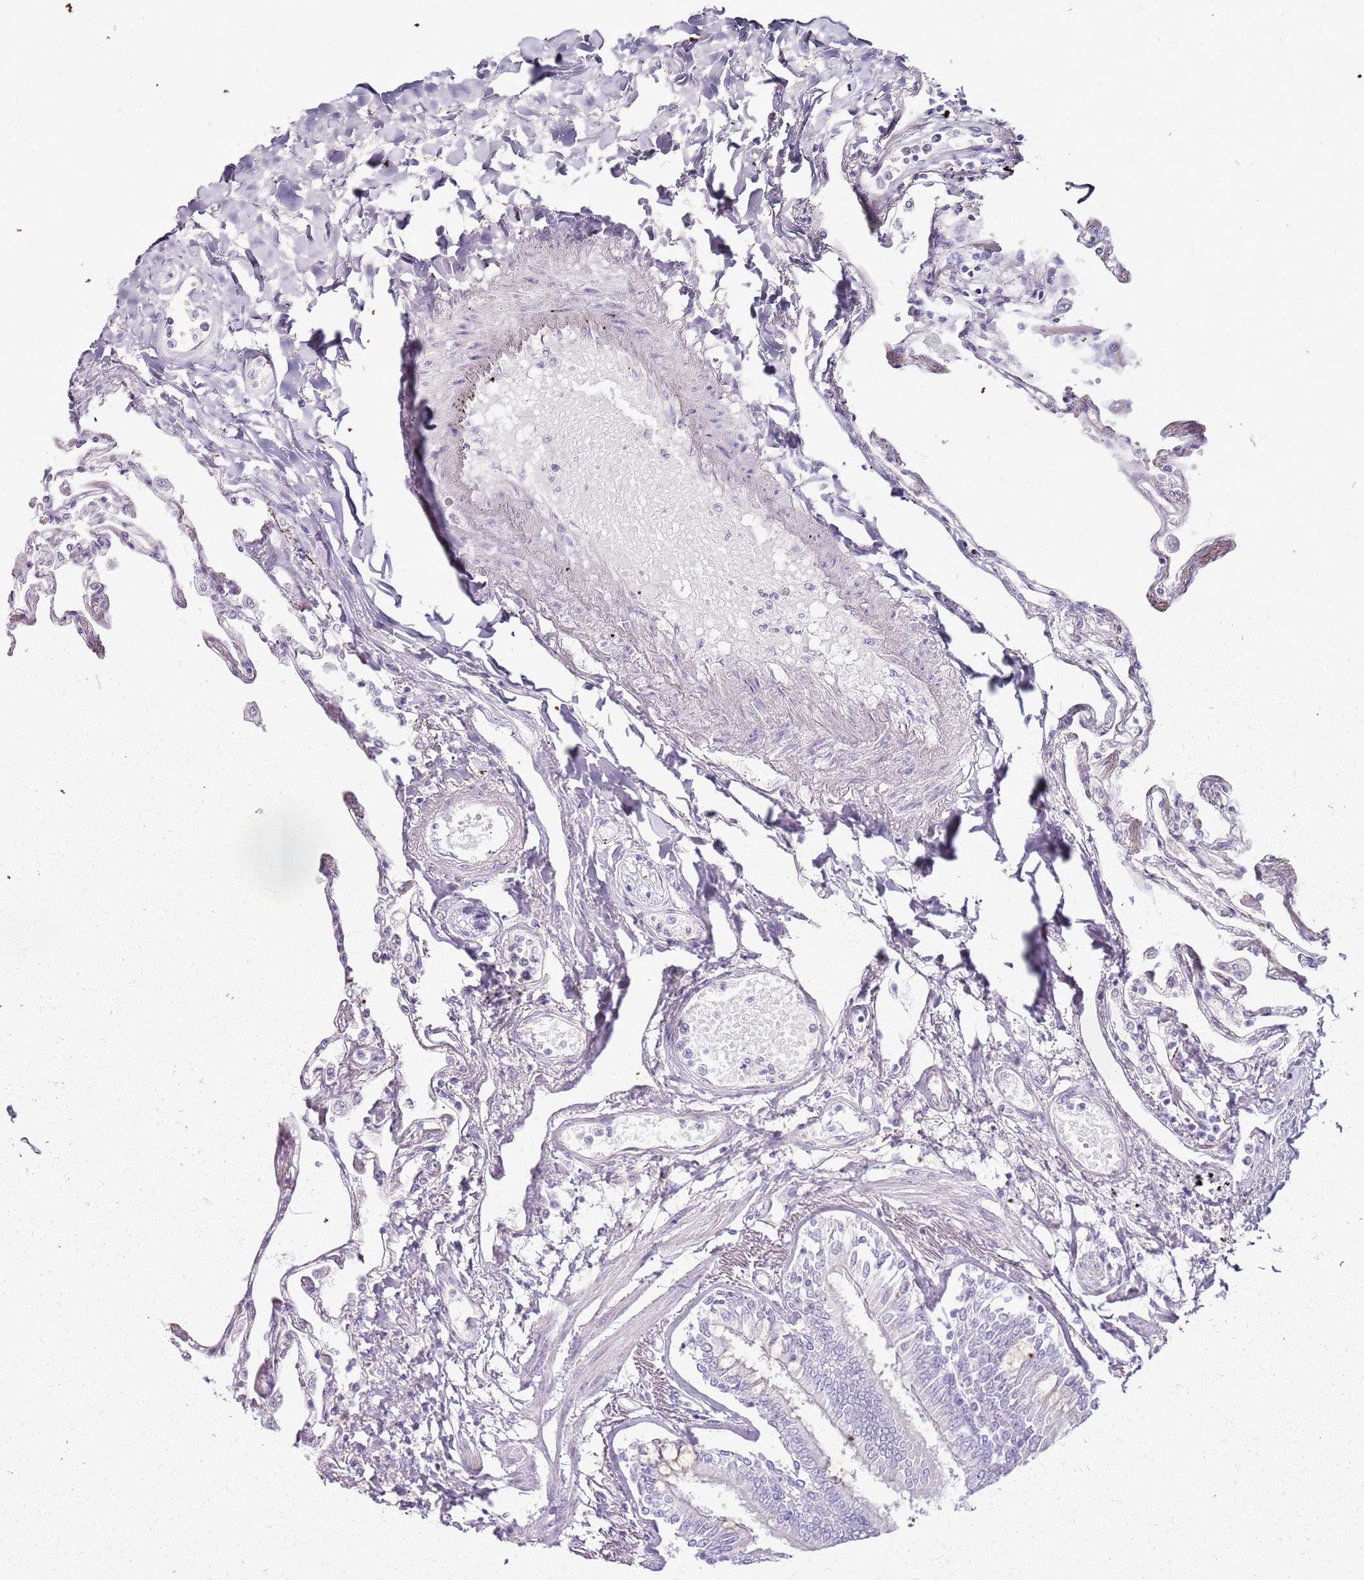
{"staining": {"intensity": "negative", "quantity": "none", "location": "none"}, "tissue": "lung", "cell_type": "Alveolar cells", "image_type": "normal", "snomed": [{"axis": "morphology", "description": "Normal tissue, NOS"}, {"axis": "topography", "description": "Lung"}], "caption": "A high-resolution photomicrograph shows immunohistochemistry staining of normal lung, which exhibits no significant positivity in alveolar cells. The staining is performed using DAB brown chromogen with nuclei counter-stained in using hematoxylin.", "gene": "CSRP3", "patient": {"sex": "female", "age": 67}}